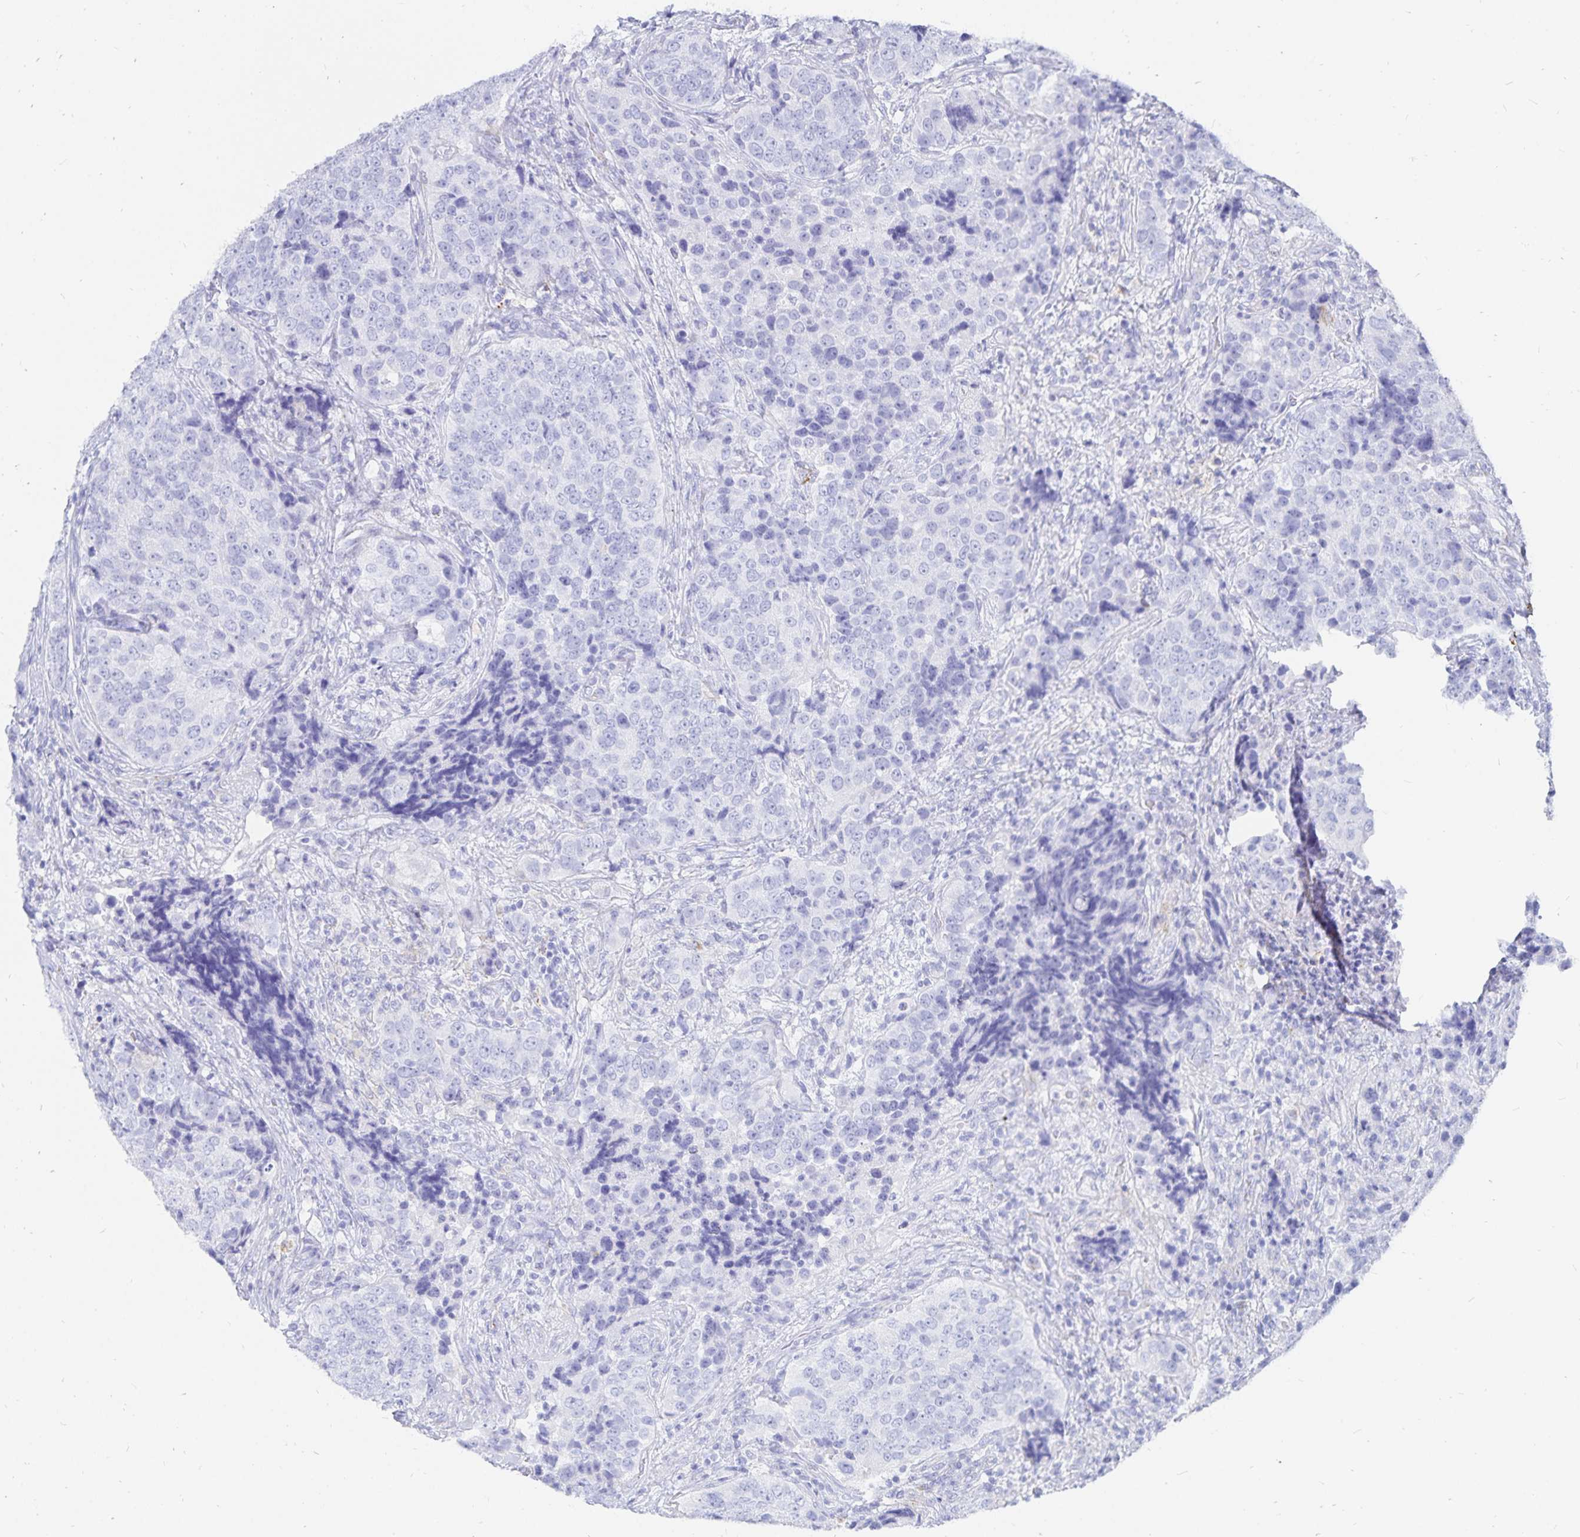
{"staining": {"intensity": "negative", "quantity": "none", "location": "none"}, "tissue": "urothelial cancer", "cell_type": "Tumor cells", "image_type": "cancer", "snomed": [{"axis": "morphology", "description": "Urothelial carcinoma, NOS"}, {"axis": "topography", "description": "Urinary bladder"}], "caption": "Immunohistochemistry image of neoplastic tissue: human transitional cell carcinoma stained with DAB (3,3'-diaminobenzidine) demonstrates no significant protein expression in tumor cells.", "gene": "INSL5", "patient": {"sex": "male", "age": 52}}